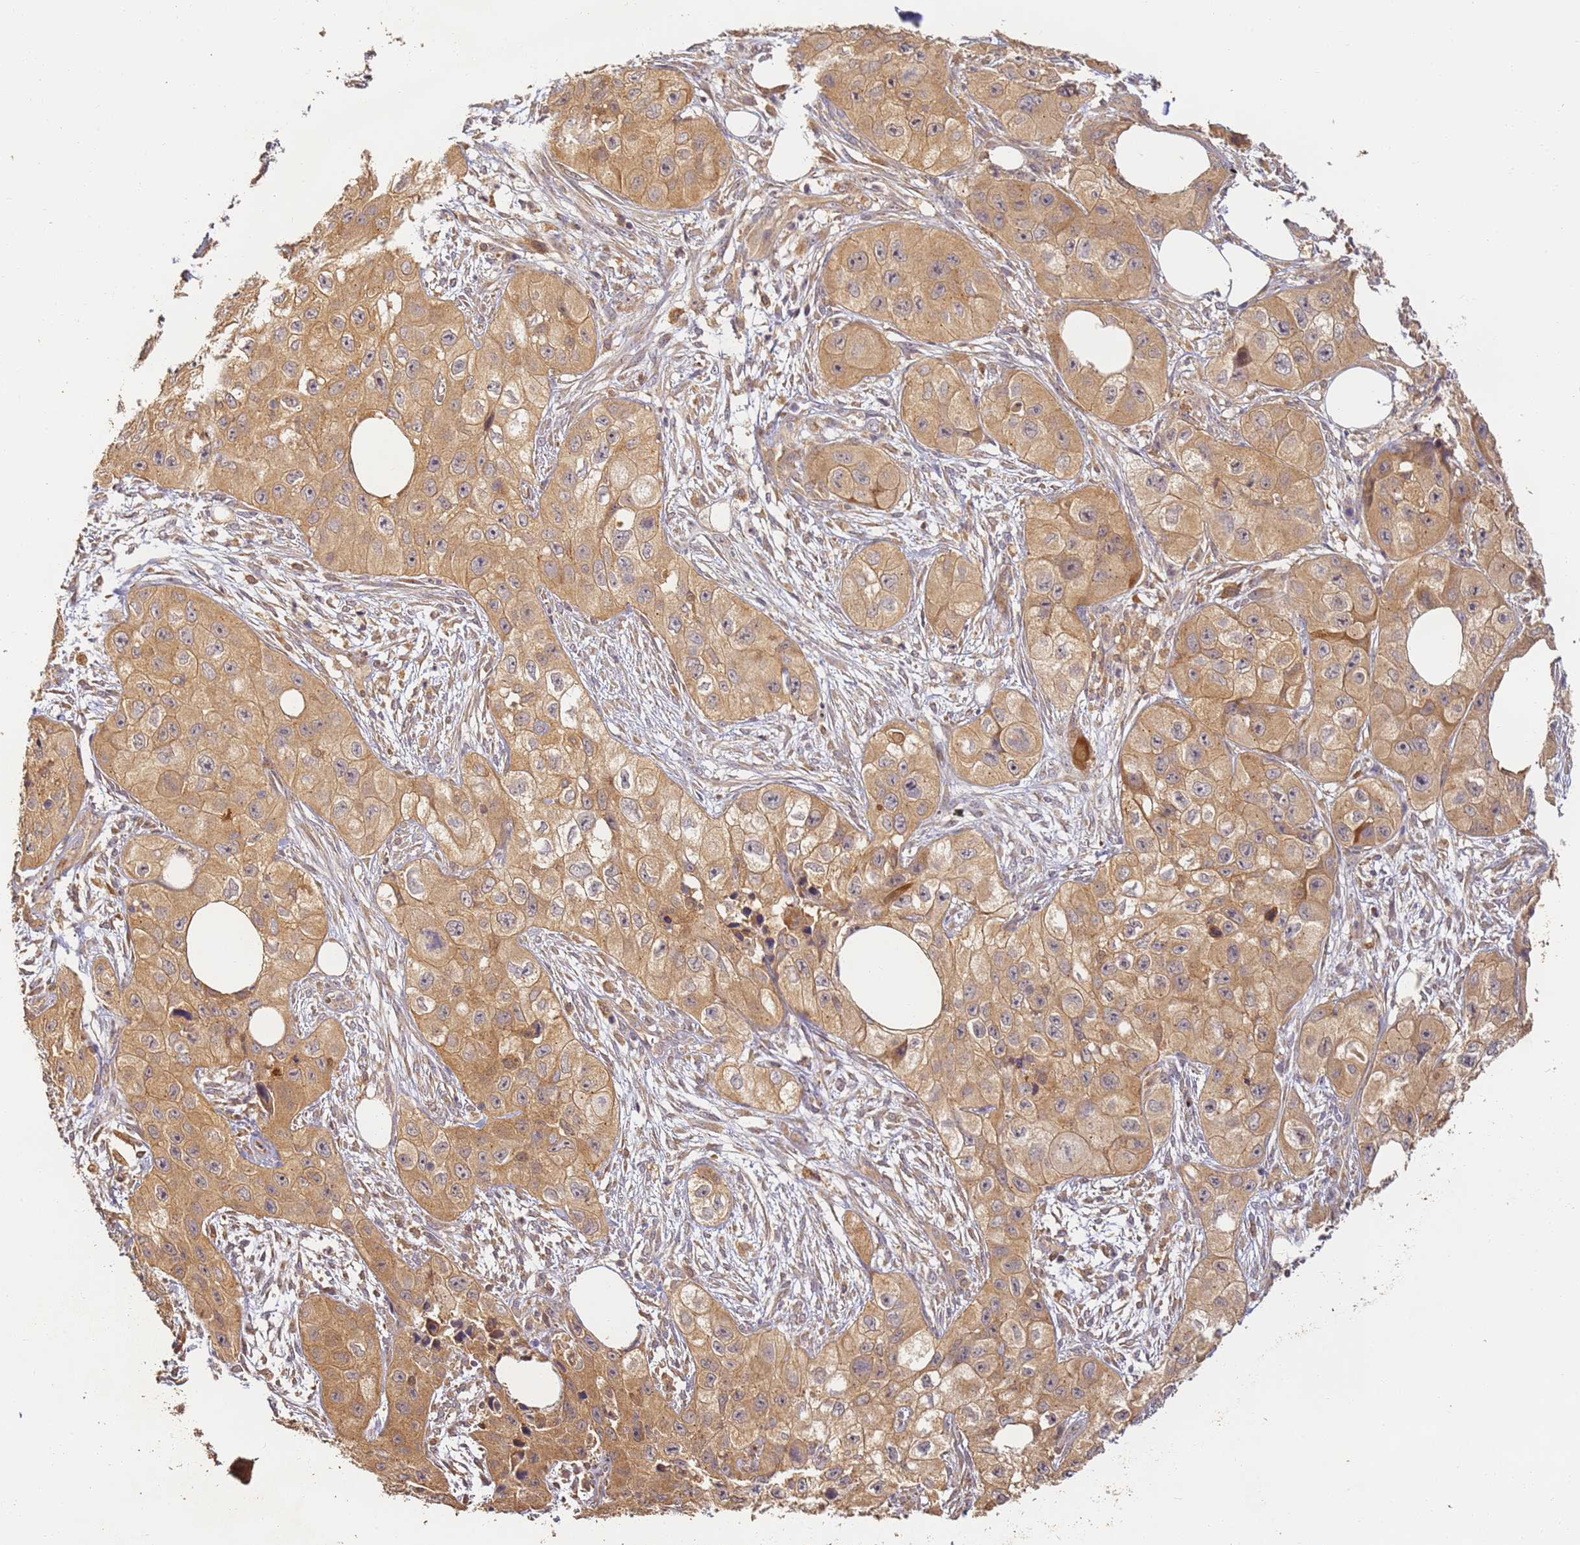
{"staining": {"intensity": "moderate", "quantity": ">75%", "location": "cytoplasmic/membranous"}, "tissue": "skin cancer", "cell_type": "Tumor cells", "image_type": "cancer", "snomed": [{"axis": "morphology", "description": "Squamous cell carcinoma, NOS"}, {"axis": "topography", "description": "Skin"}, {"axis": "topography", "description": "Subcutis"}], "caption": "This photomicrograph demonstrates immunohistochemistry (IHC) staining of human skin cancer, with medium moderate cytoplasmic/membranous expression in approximately >75% of tumor cells.", "gene": "TIGAR", "patient": {"sex": "male", "age": 73}}